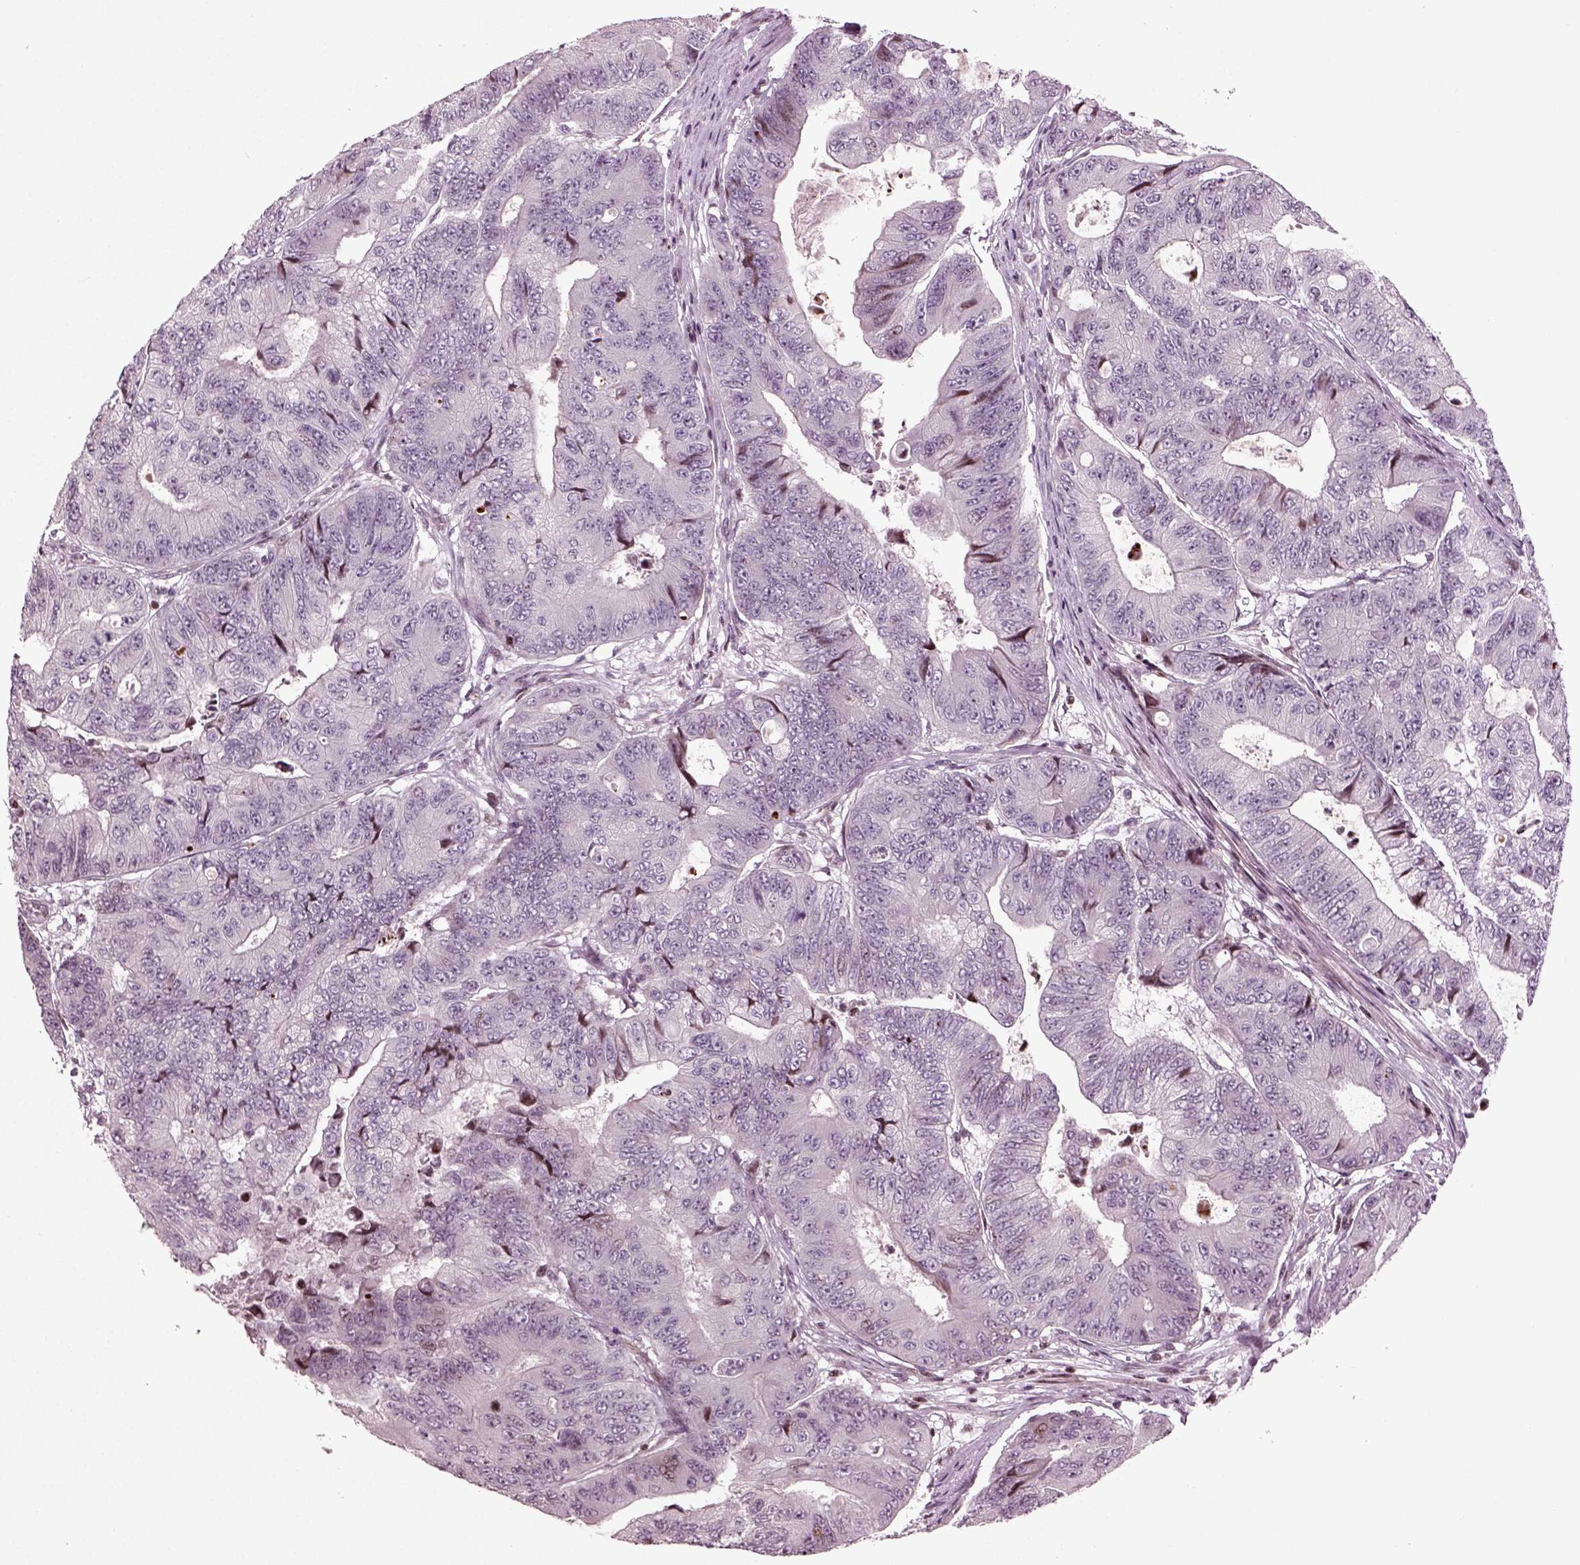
{"staining": {"intensity": "negative", "quantity": "none", "location": "none"}, "tissue": "colorectal cancer", "cell_type": "Tumor cells", "image_type": "cancer", "snomed": [{"axis": "morphology", "description": "Adenocarcinoma, NOS"}, {"axis": "topography", "description": "Colon"}], "caption": "The micrograph displays no staining of tumor cells in colorectal cancer (adenocarcinoma).", "gene": "HEYL", "patient": {"sex": "female", "age": 48}}